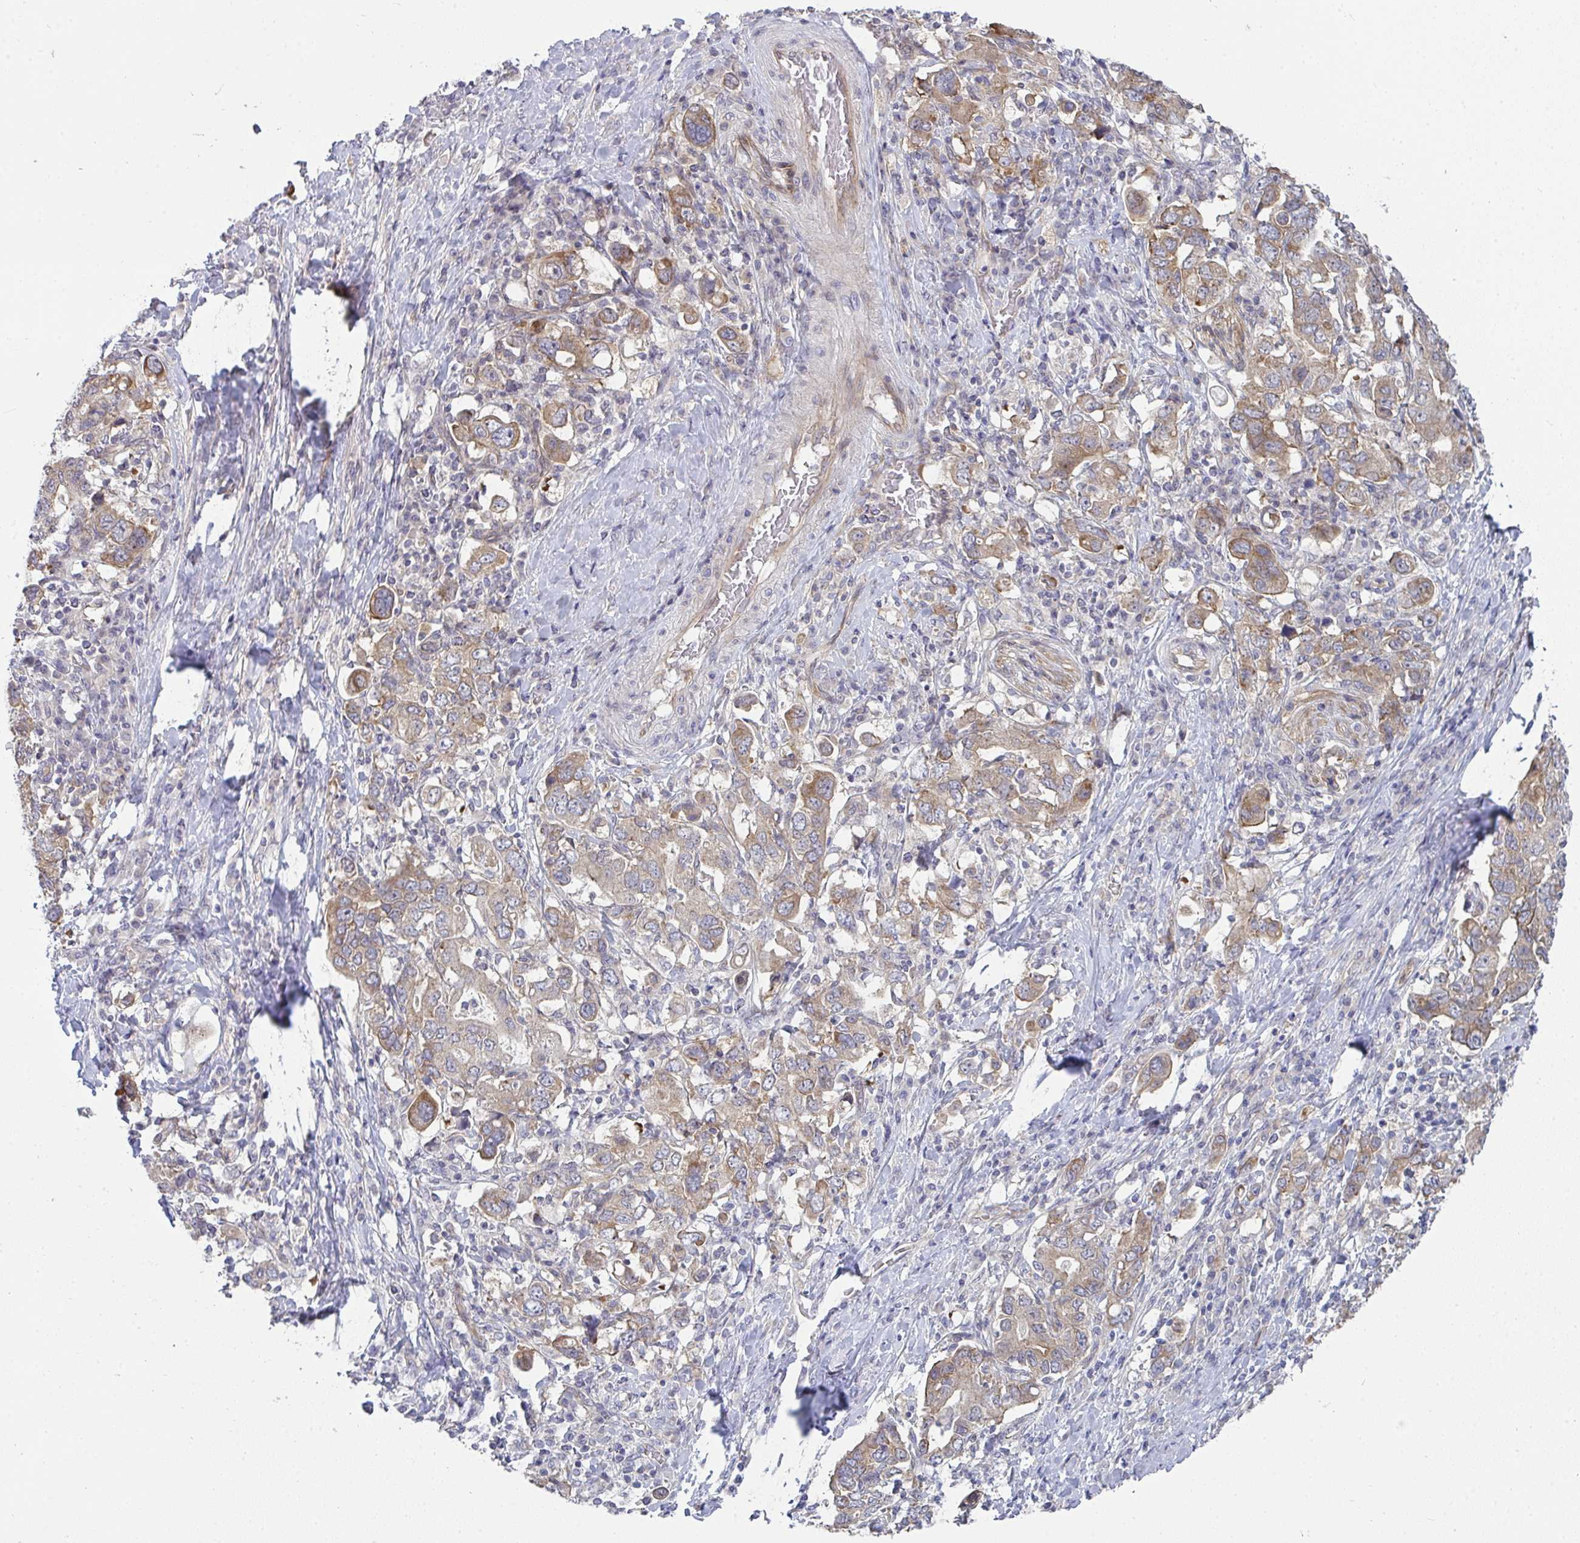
{"staining": {"intensity": "moderate", "quantity": ">75%", "location": "cytoplasmic/membranous"}, "tissue": "stomach cancer", "cell_type": "Tumor cells", "image_type": "cancer", "snomed": [{"axis": "morphology", "description": "Adenocarcinoma, NOS"}, {"axis": "topography", "description": "Stomach, upper"}, {"axis": "topography", "description": "Stomach"}], "caption": "This micrograph shows stomach cancer stained with IHC to label a protein in brown. The cytoplasmic/membranous of tumor cells show moderate positivity for the protein. Nuclei are counter-stained blue.", "gene": "CASP9", "patient": {"sex": "male", "age": 62}}